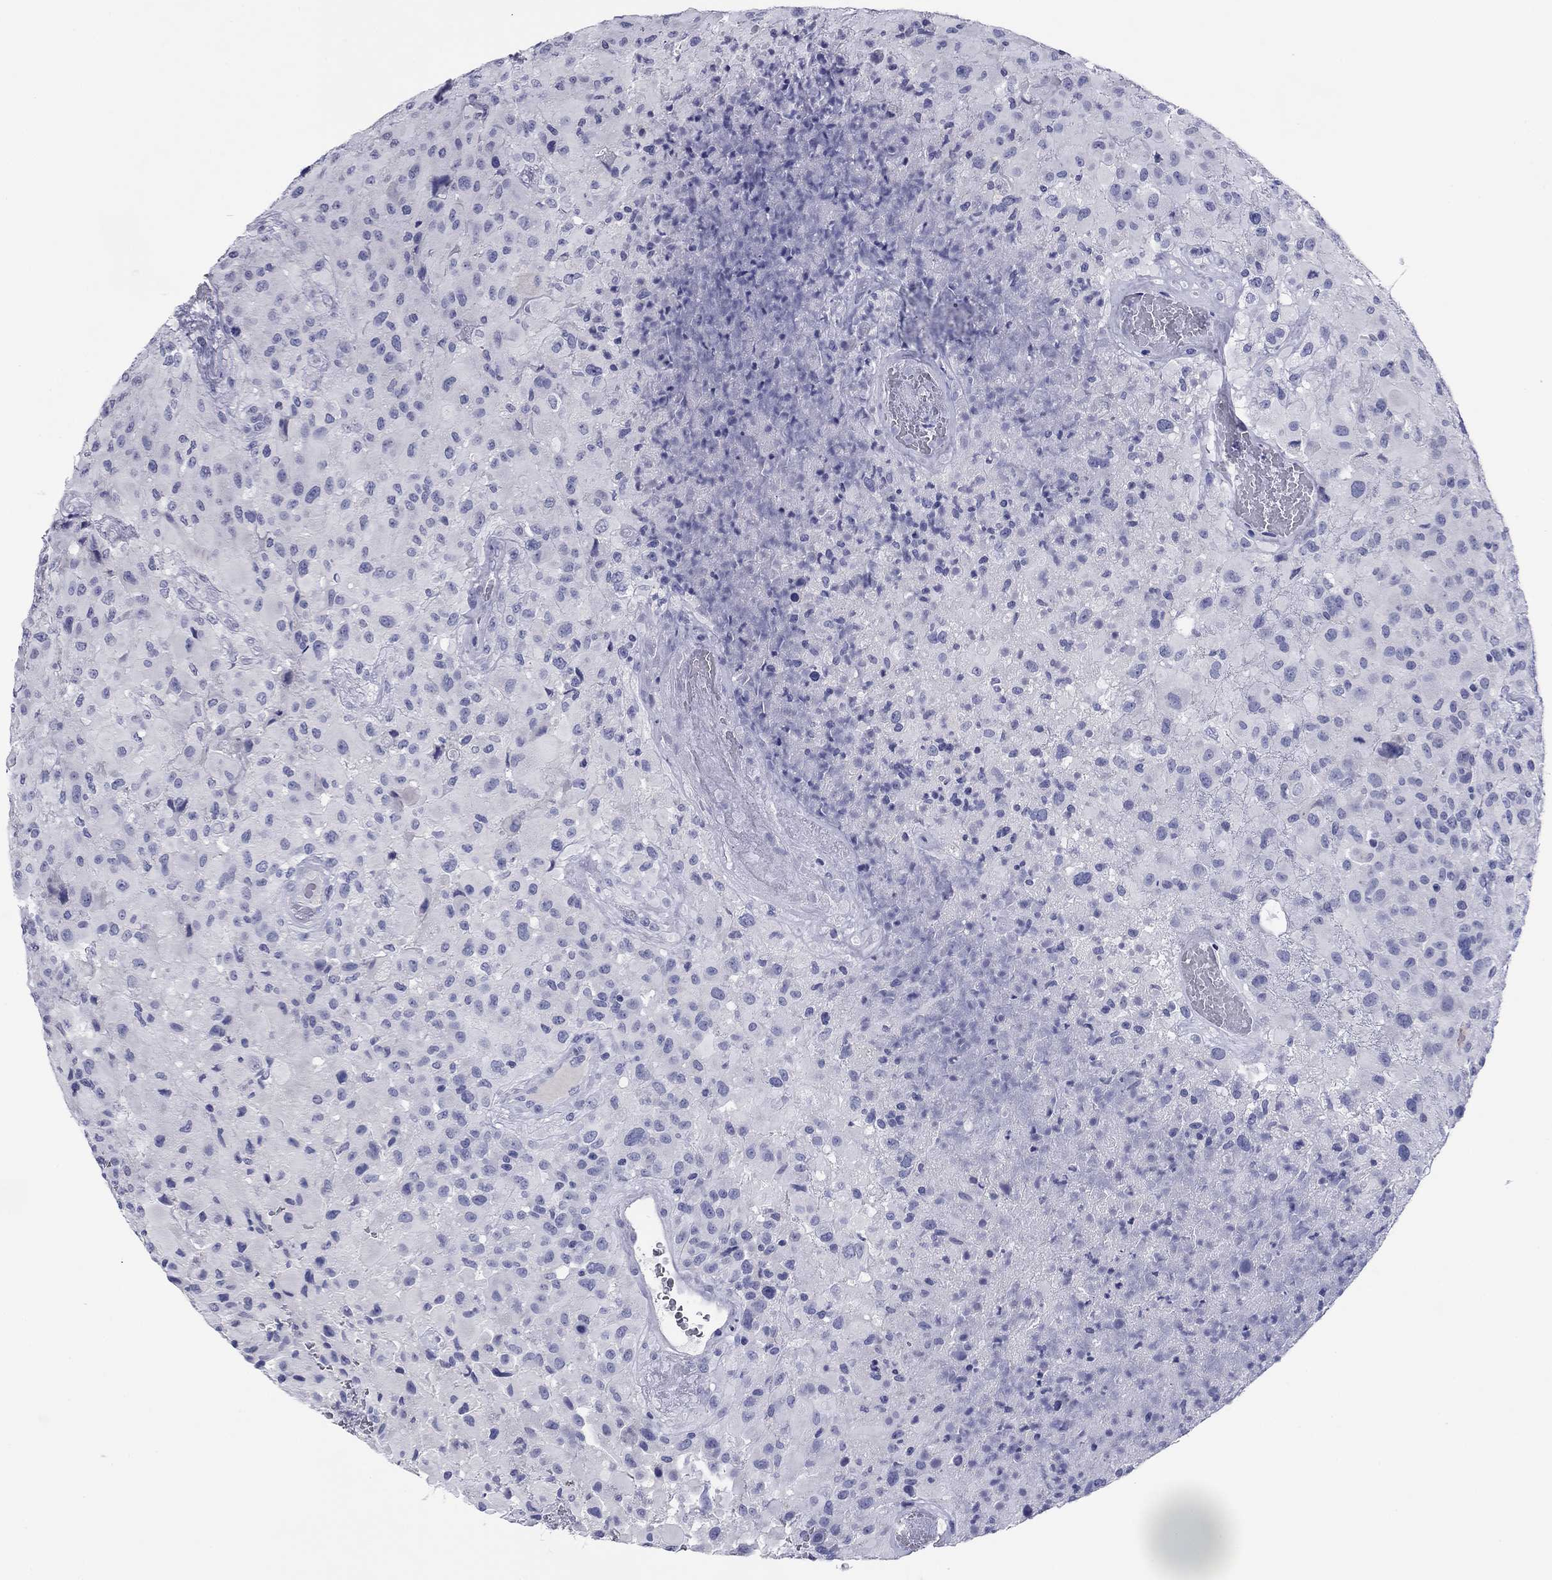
{"staining": {"intensity": "negative", "quantity": "none", "location": "none"}, "tissue": "glioma", "cell_type": "Tumor cells", "image_type": "cancer", "snomed": [{"axis": "morphology", "description": "Glioma, malignant, High grade"}, {"axis": "topography", "description": "Cerebral cortex"}], "caption": "Tumor cells show no significant protein positivity in glioma.", "gene": "ABCC2", "patient": {"sex": "male", "age": 35}}